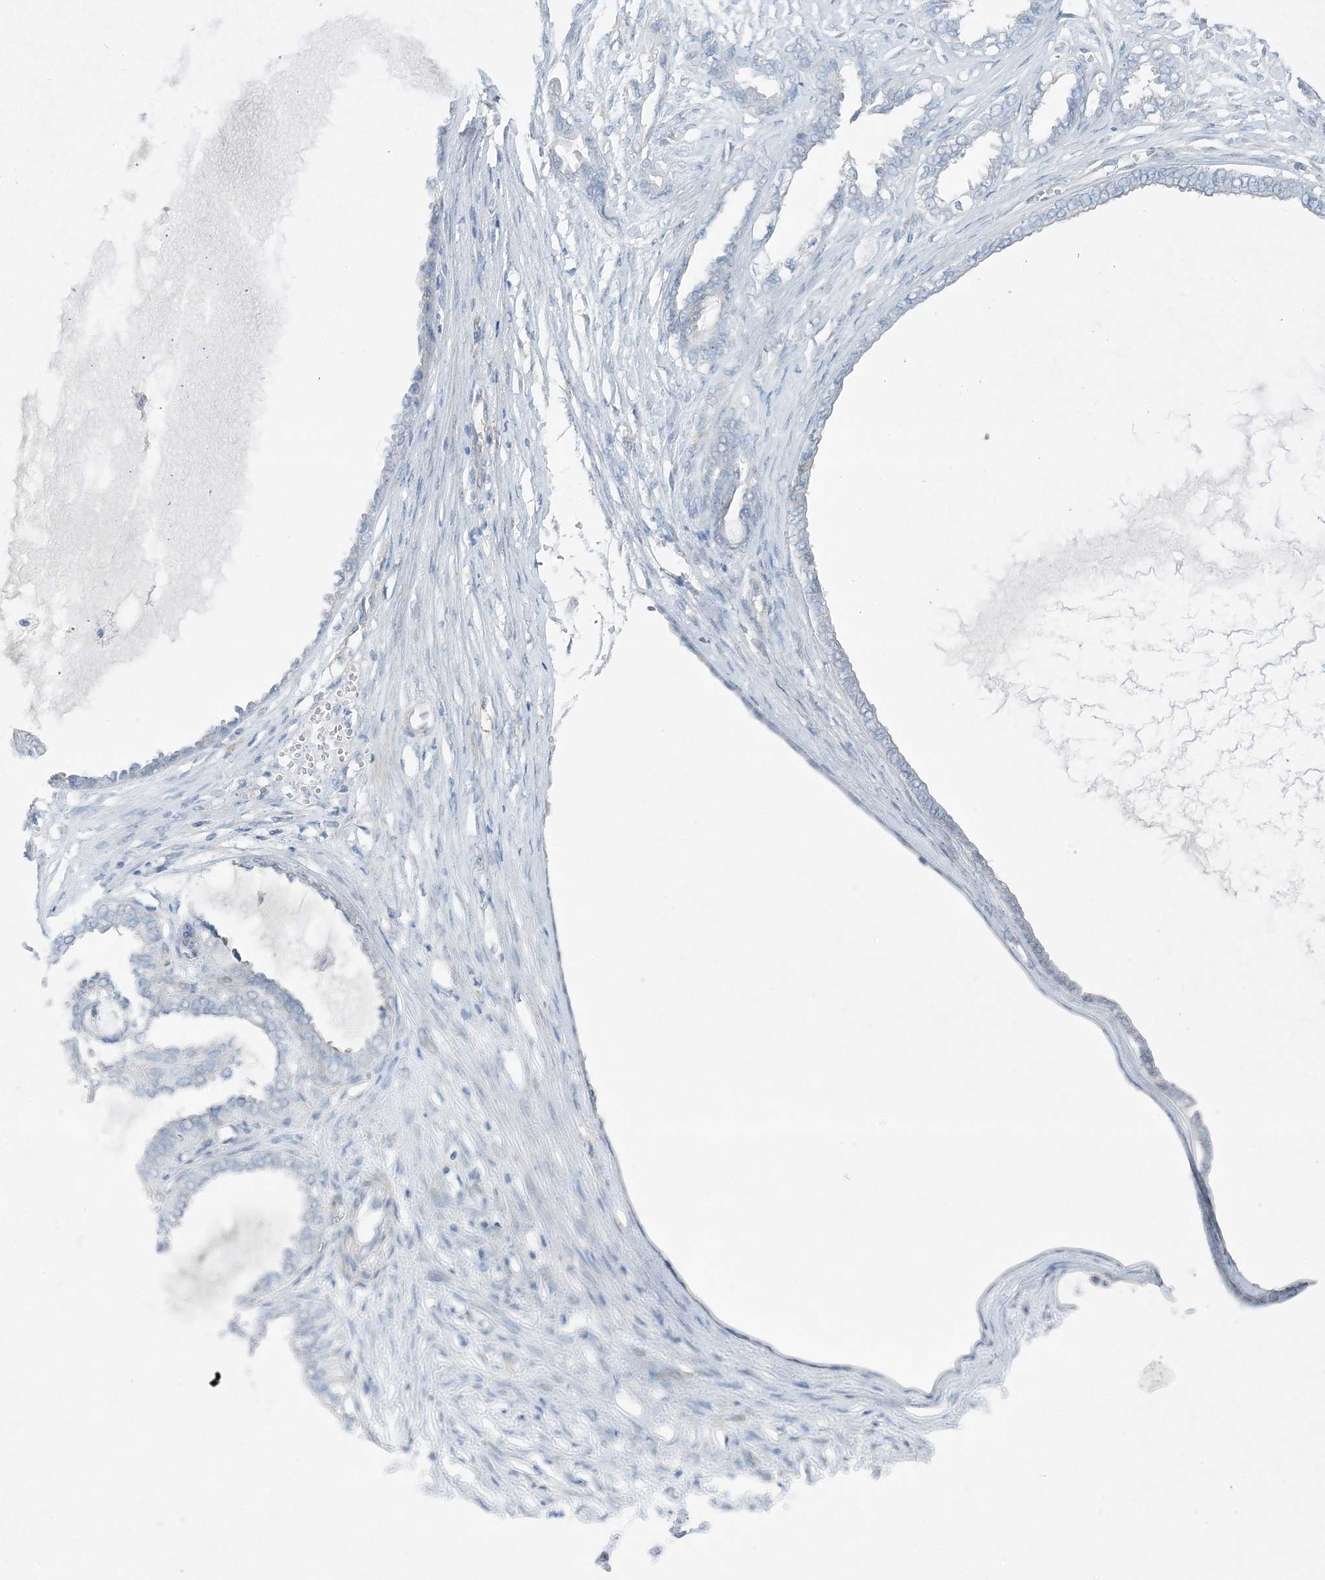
{"staining": {"intensity": "negative", "quantity": "none", "location": "none"}, "tissue": "ovarian cancer", "cell_type": "Tumor cells", "image_type": "cancer", "snomed": [{"axis": "morphology", "description": "Carcinoma, NOS"}, {"axis": "morphology", "description": "Carcinoma, endometroid"}, {"axis": "topography", "description": "Ovary"}], "caption": "Tumor cells show no significant staining in carcinoma (ovarian).", "gene": "PGM5", "patient": {"sex": "female", "age": 50}}